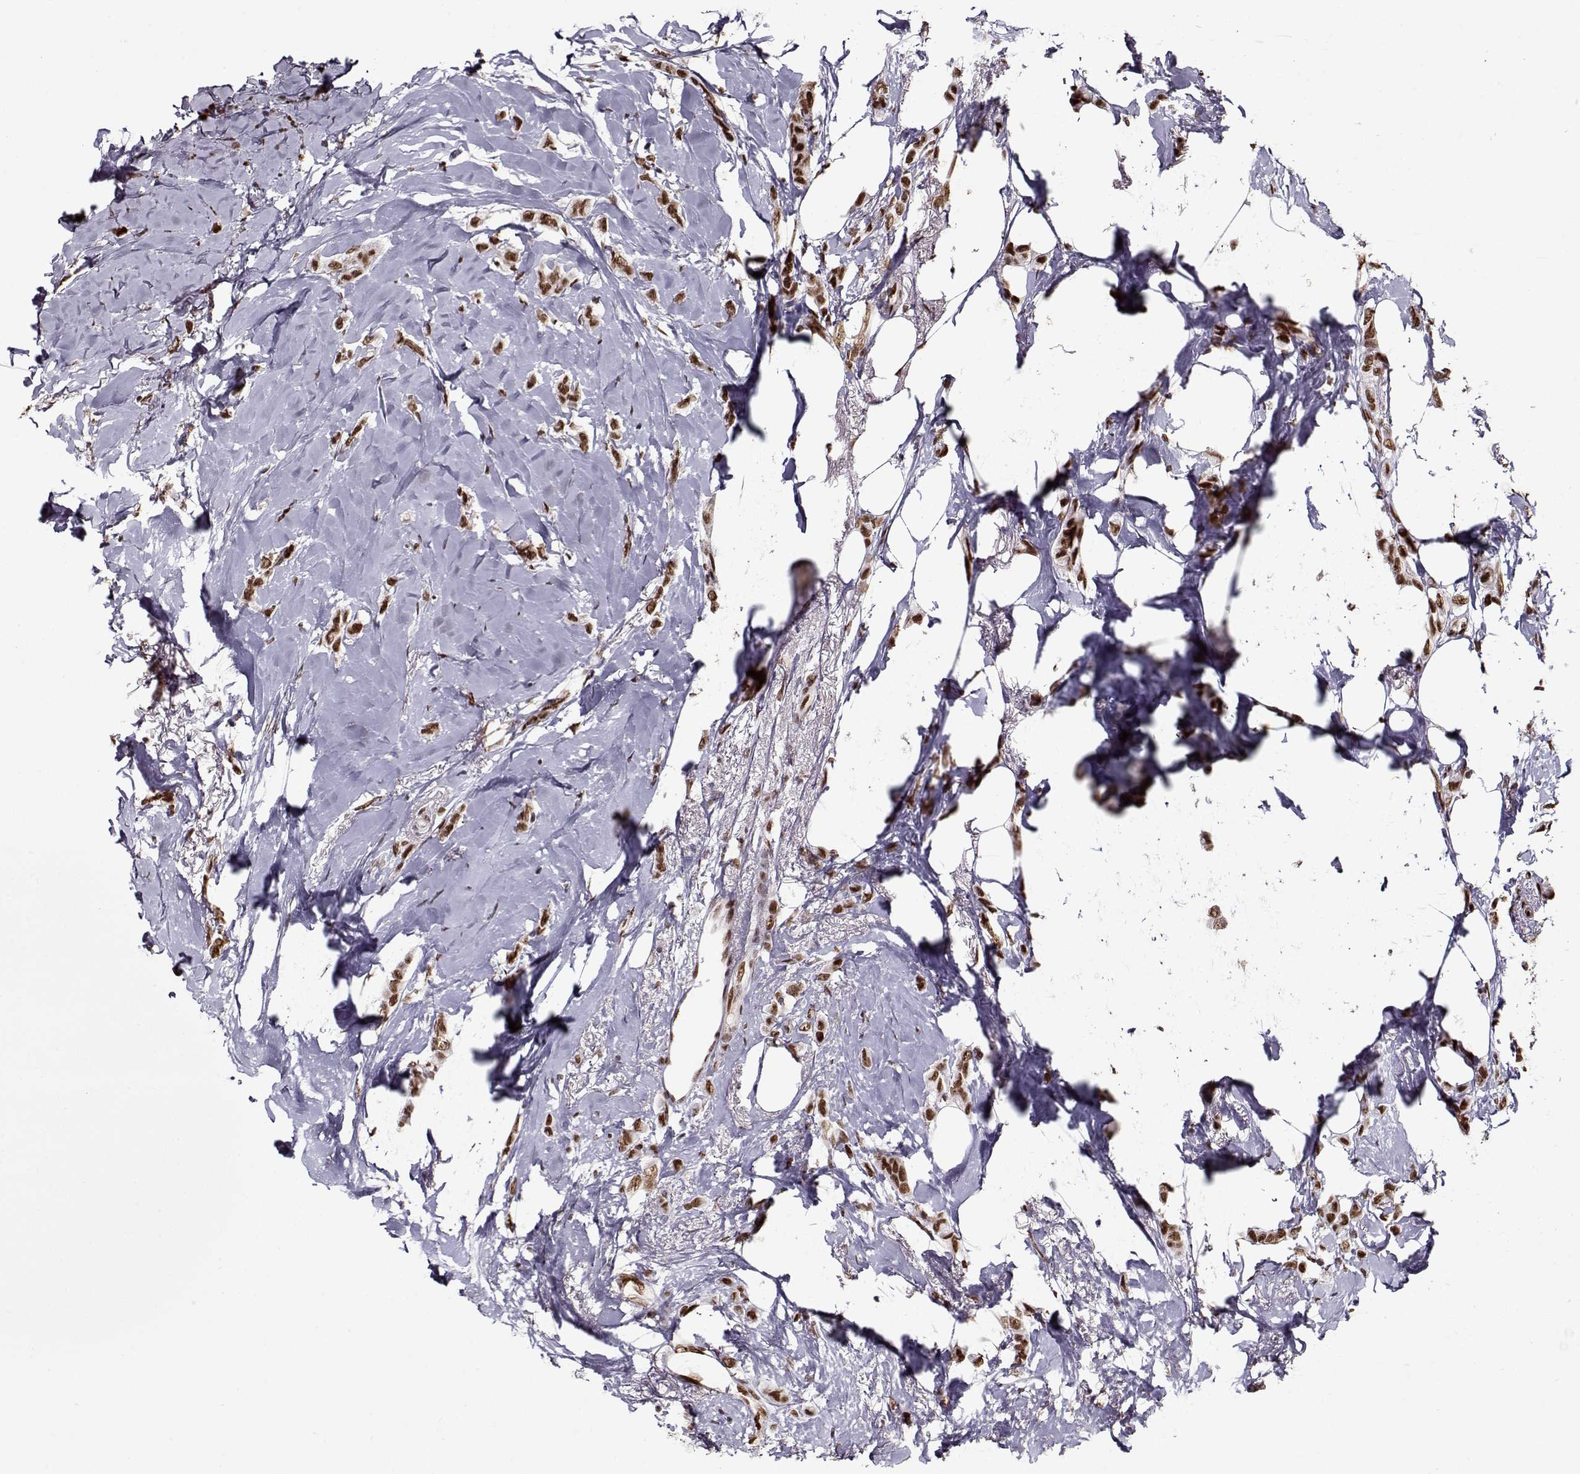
{"staining": {"intensity": "moderate", "quantity": ">75%", "location": "nuclear"}, "tissue": "breast cancer", "cell_type": "Tumor cells", "image_type": "cancer", "snomed": [{"axis": "morphology", "description": "Lobular carcinoma"}, {"axis": "topography", "description": "Breast"}], "caption": "This micrograph reveals breast lobular carcinoma stained with immunohistochemistry to label a protein in brown. The nuclear of tumor cells show moderate positivity for the protein. Nuclei are counter-stained blue.", "gene": "PRMT8", "patient": {"sex": "female", "age": 66}}